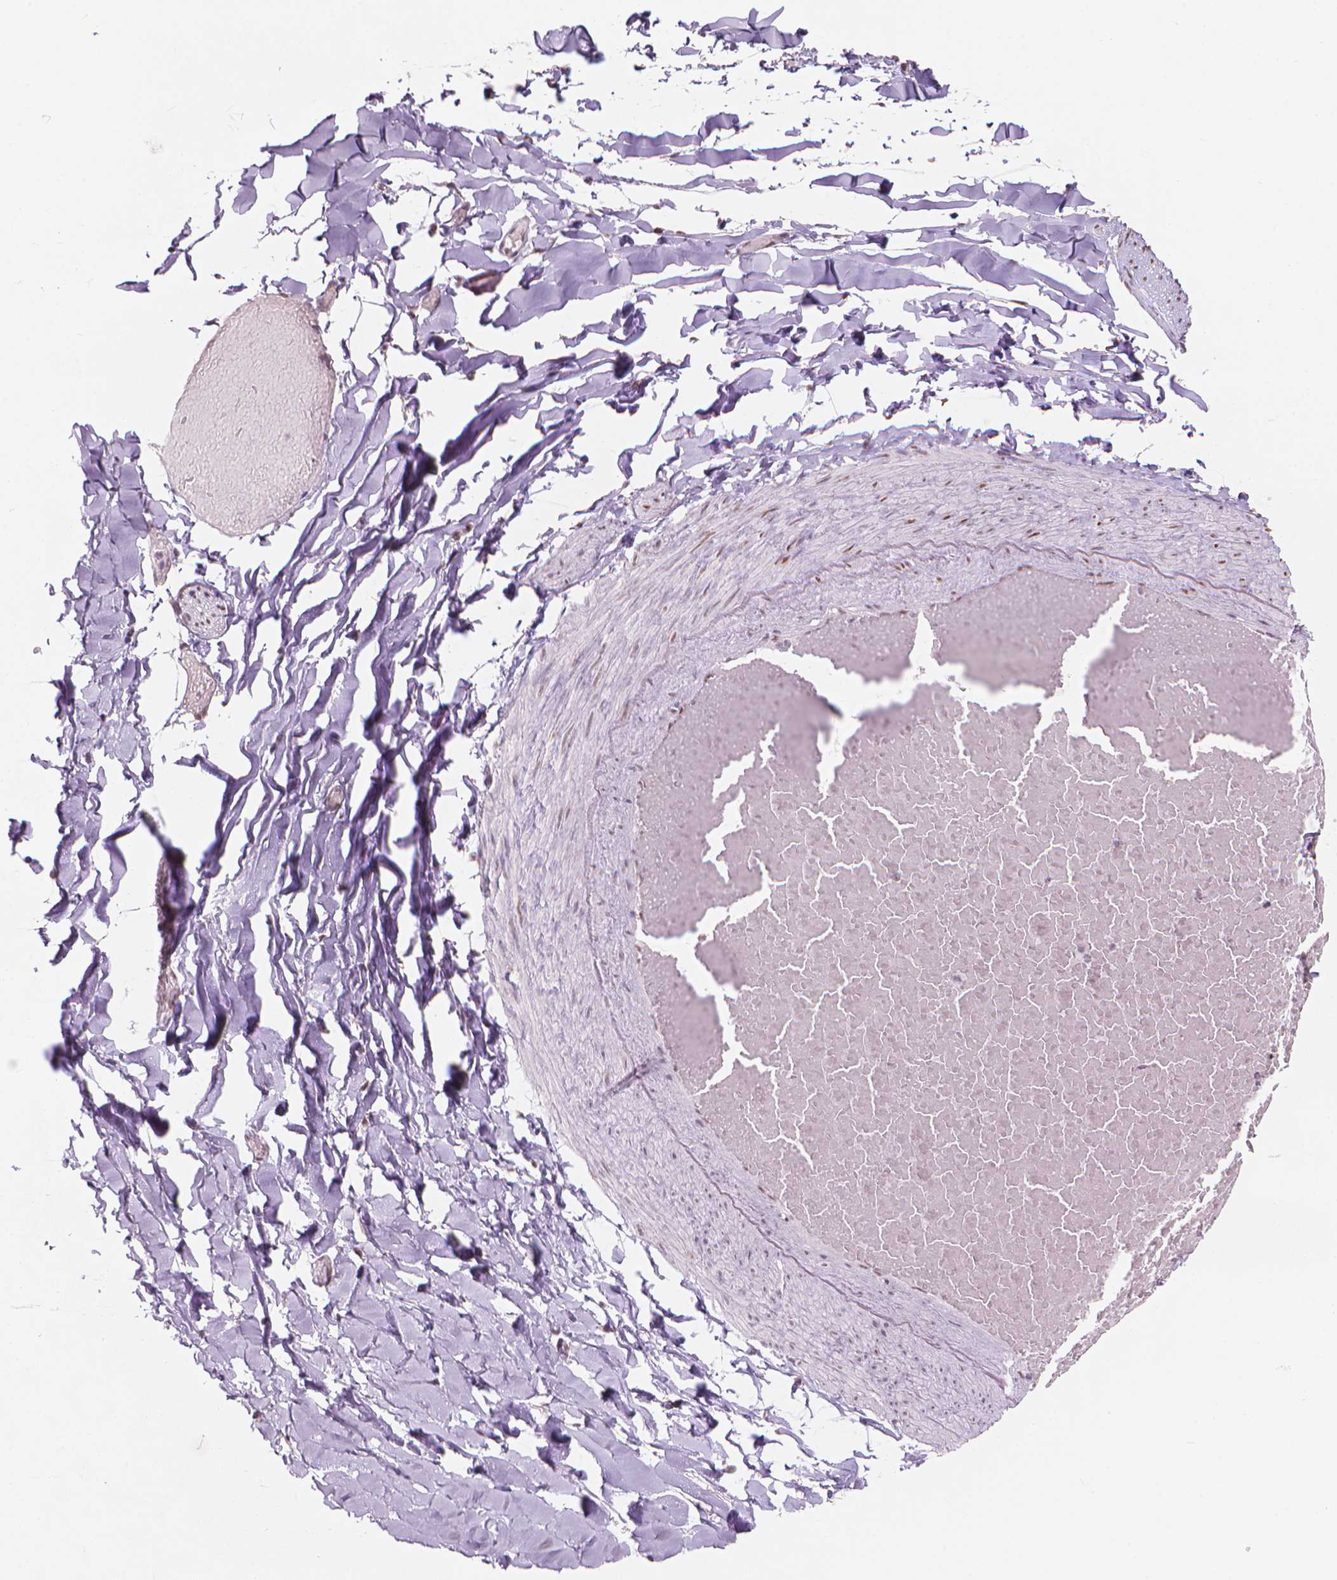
{"staining": {"intensity": "negative", "quantity": "none", "location": "none"}, "tissue": "adipose tissue", "cell_type": "Adipocytes", "image_type": "normal", "snomed": [{"axis": "morphology", "description": "Normal tissue, NOS"}, {"axis": "topography", "description": "Gallbladder"}, {"axis": "topography", "description": "Peripheral nerve tissue"}], "caption": "Immunohistochemistry of normal human adipose tissue shows no positivity in adipocytes.", "gene": "PIAS2", "patient": {"sex": "female", "age": 45}}